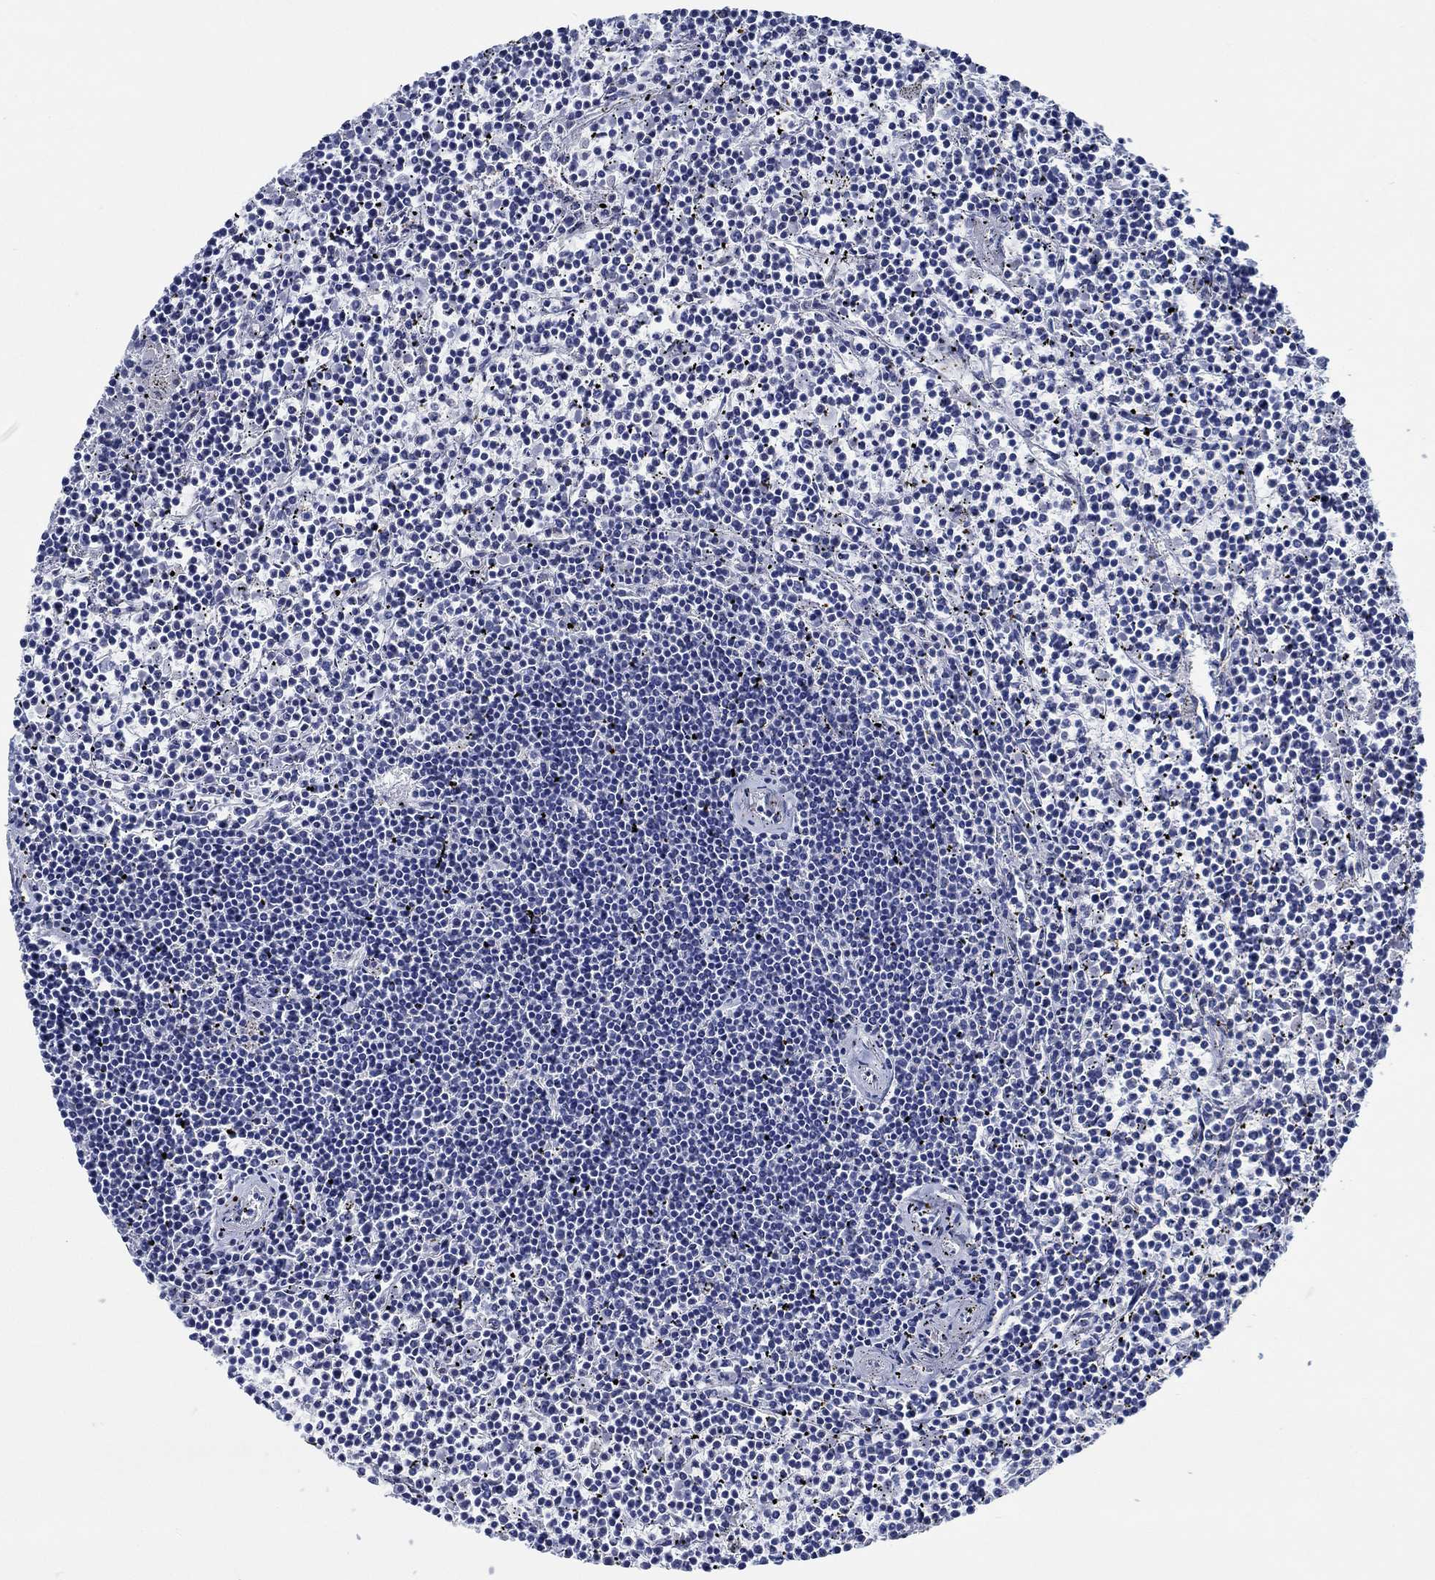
{"staining": {"intensity": "negative", "quantity": "none", "location": "none"}, "tissue": "lymphoma", "cell_type": "Tumor cells", "image_type": "cancer", "snomed": [{"axis": "morphology", "description": "Malignant lymphoma, non-Hodgkin's type, Low grade"}, {"axis": "topography", "description": "Spleen"}], "caption": "Tumor cells are negative for brown protein staining in low-grade malignant lymphoma, non-Hodgkin's type.", "gene": "SVEP1", "patient": {"sex": "female", "age": 19}}